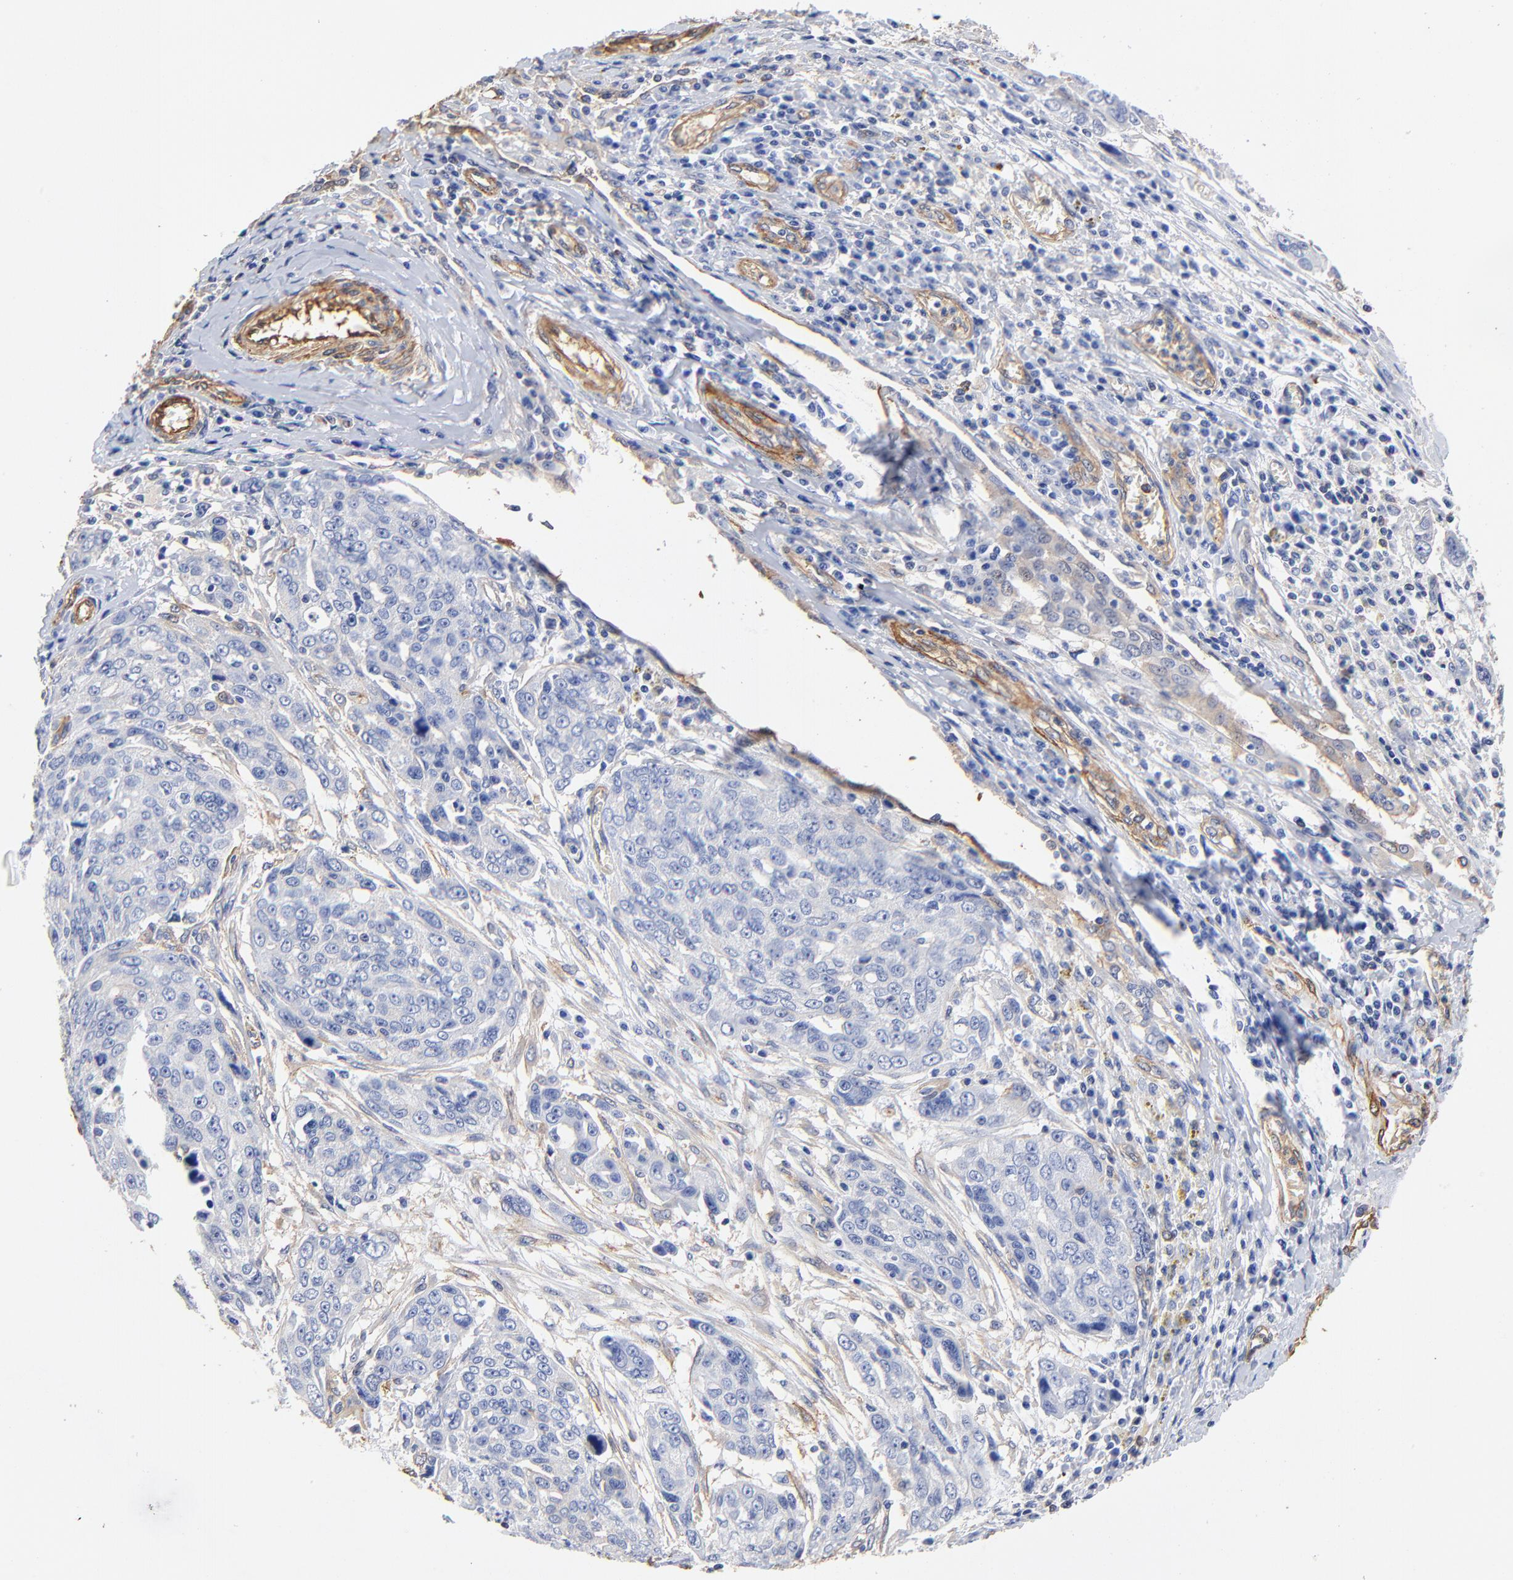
{"staining": {"intensity": "negative", "quantity": "none", "location": "none"}, "tissue": "ovarian cancer", "cell_type": "Tumor cells", "image_type": "cancer", "snomed": [{"axis": "morphology", "description": "Carcinoma, endometroid"}, {"axis": "topography", "description": "Ovary"}], "caption": "This is a micrograph of immunohistochemistry staining of endometroid carcinoma (ovarian), which shows no expression in tumor cells. The staining was performed using DAB (3,3'-diaminobenzidine) to visualize the protein expression in brown, while the nuclei were stained in blue with hematoxylin (Magnification: 20x).", "gene": "TAGLN2", "patient": {"sex": "female", "age": 75}}